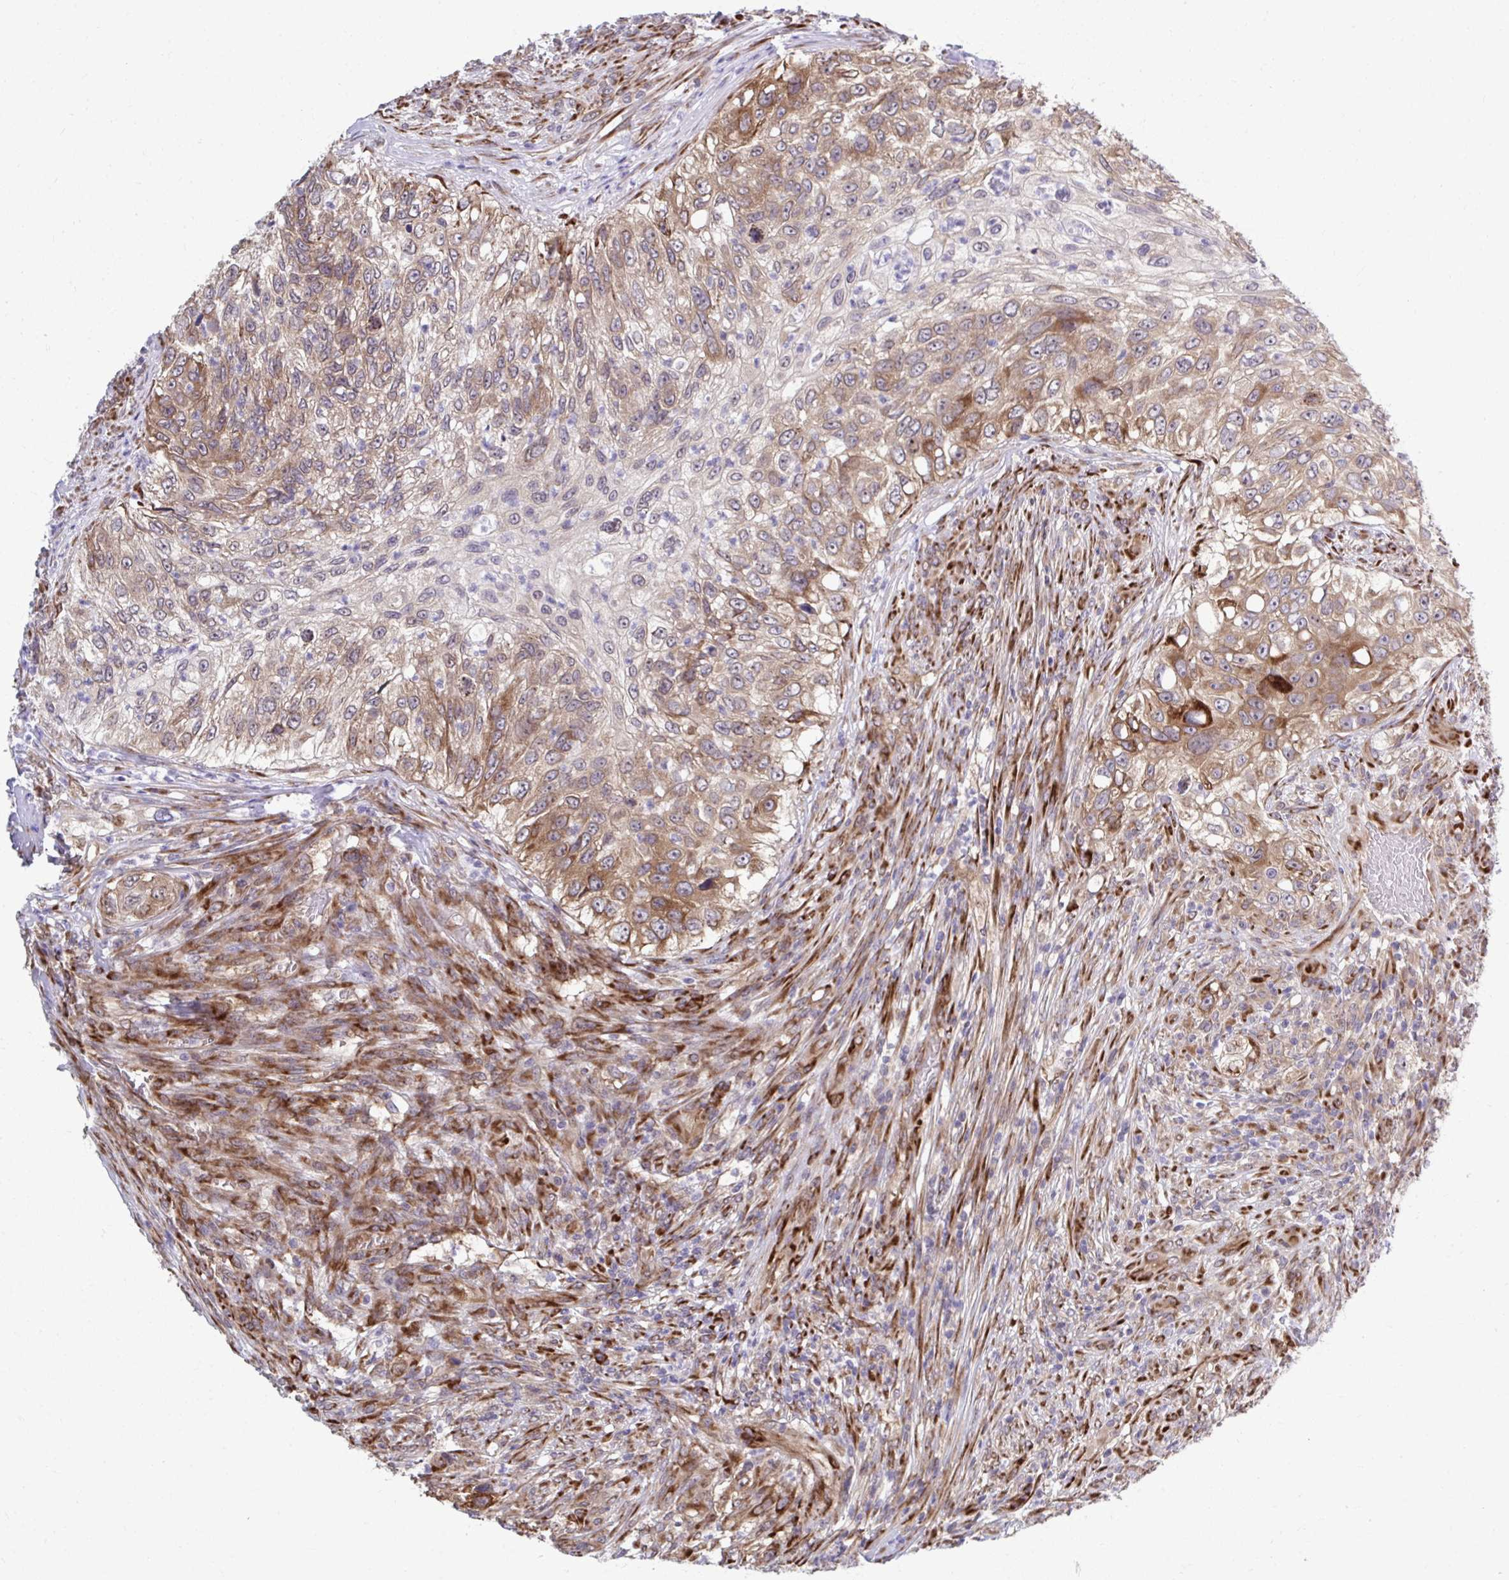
{"staining": {"intensity": "moderate", "quantity": ">75%", "location": "cytoplasmic/membranous"}, "tissue": "urothelial cancer", "cell_type": "Tumor cells", "image_type": "cancer", "snomed": [{"axis": "morphology", "description": "Urothelial carcinoma, High grade"}, {"axis": "topography", "description": "Urinary bladder"}], "caption": "Human urothelial cancer stained with a brown dye demonstrates moderate cytoplasmic/membranous positive staining in approximately >75% of tumor cells.", "gene": "SELENON", "patient": {"sex": "female", "age": 60}}